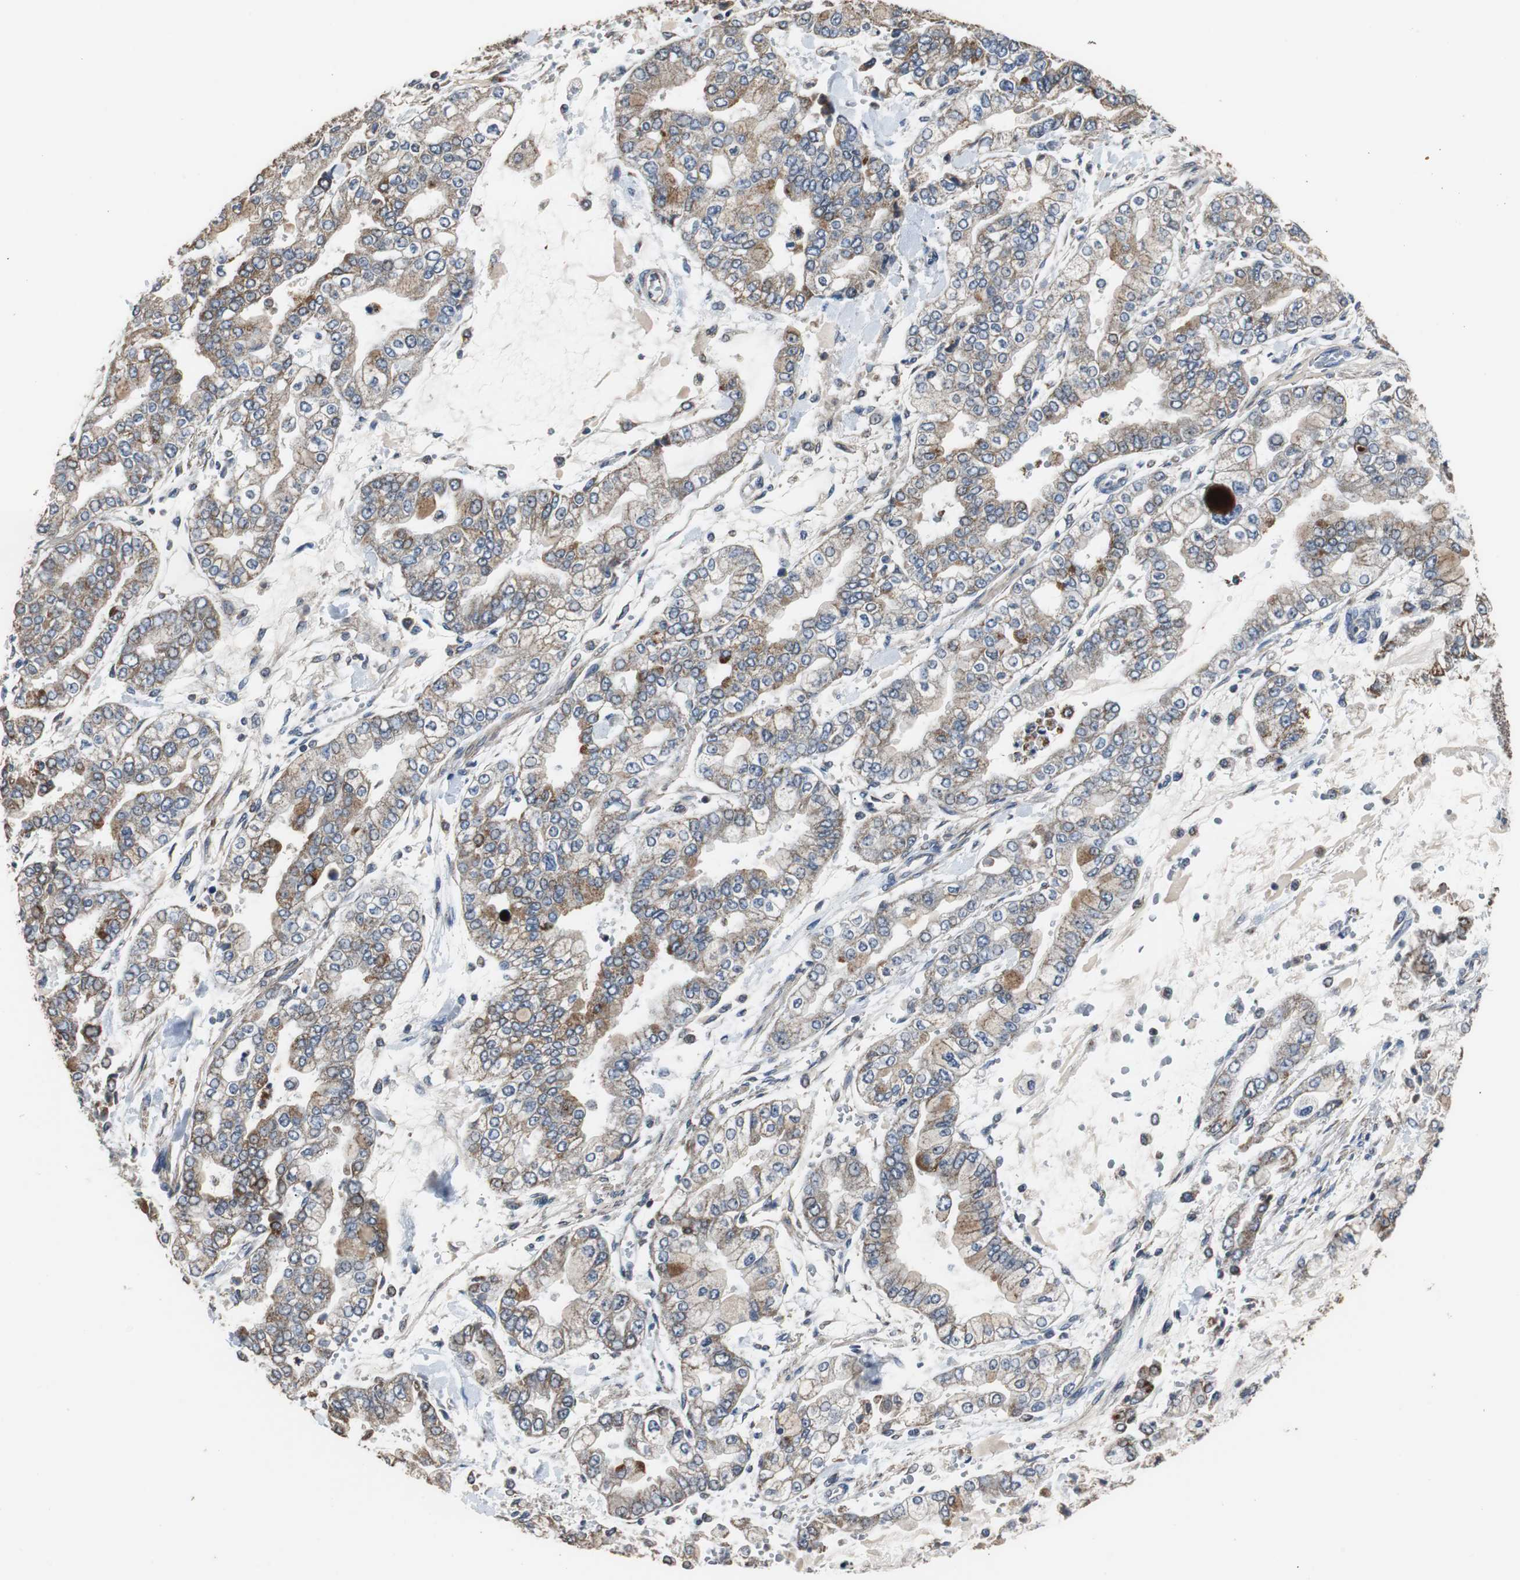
{"staining": {"intensity": "moderate", "quantity": "25%-75%", "location": "cytoplasmic/membranous"}, "tissue": "stomach cancer", "cell_type": "Tumor cells", "image_type": "cancer", "snomed": [{"axis": "morphology", "description": "Normal tissue, NOS"}, {"axis": "morphology", "description": "Adenocarcinoma, NOS"}, {"axis": "topography", "description": "Stomach, upper"}, {"axis": "topography", "description": "Stomach"}], "caption": "Immunohistochemical staining of human stomach adenocarcinoma demonstrates medium levels of moderate cytoplasmic/membranous protein staining in approximately 25%-75% of tumor cells.", "gene": "HMGCL", "patient": {"sex": "male", "age": 76}}